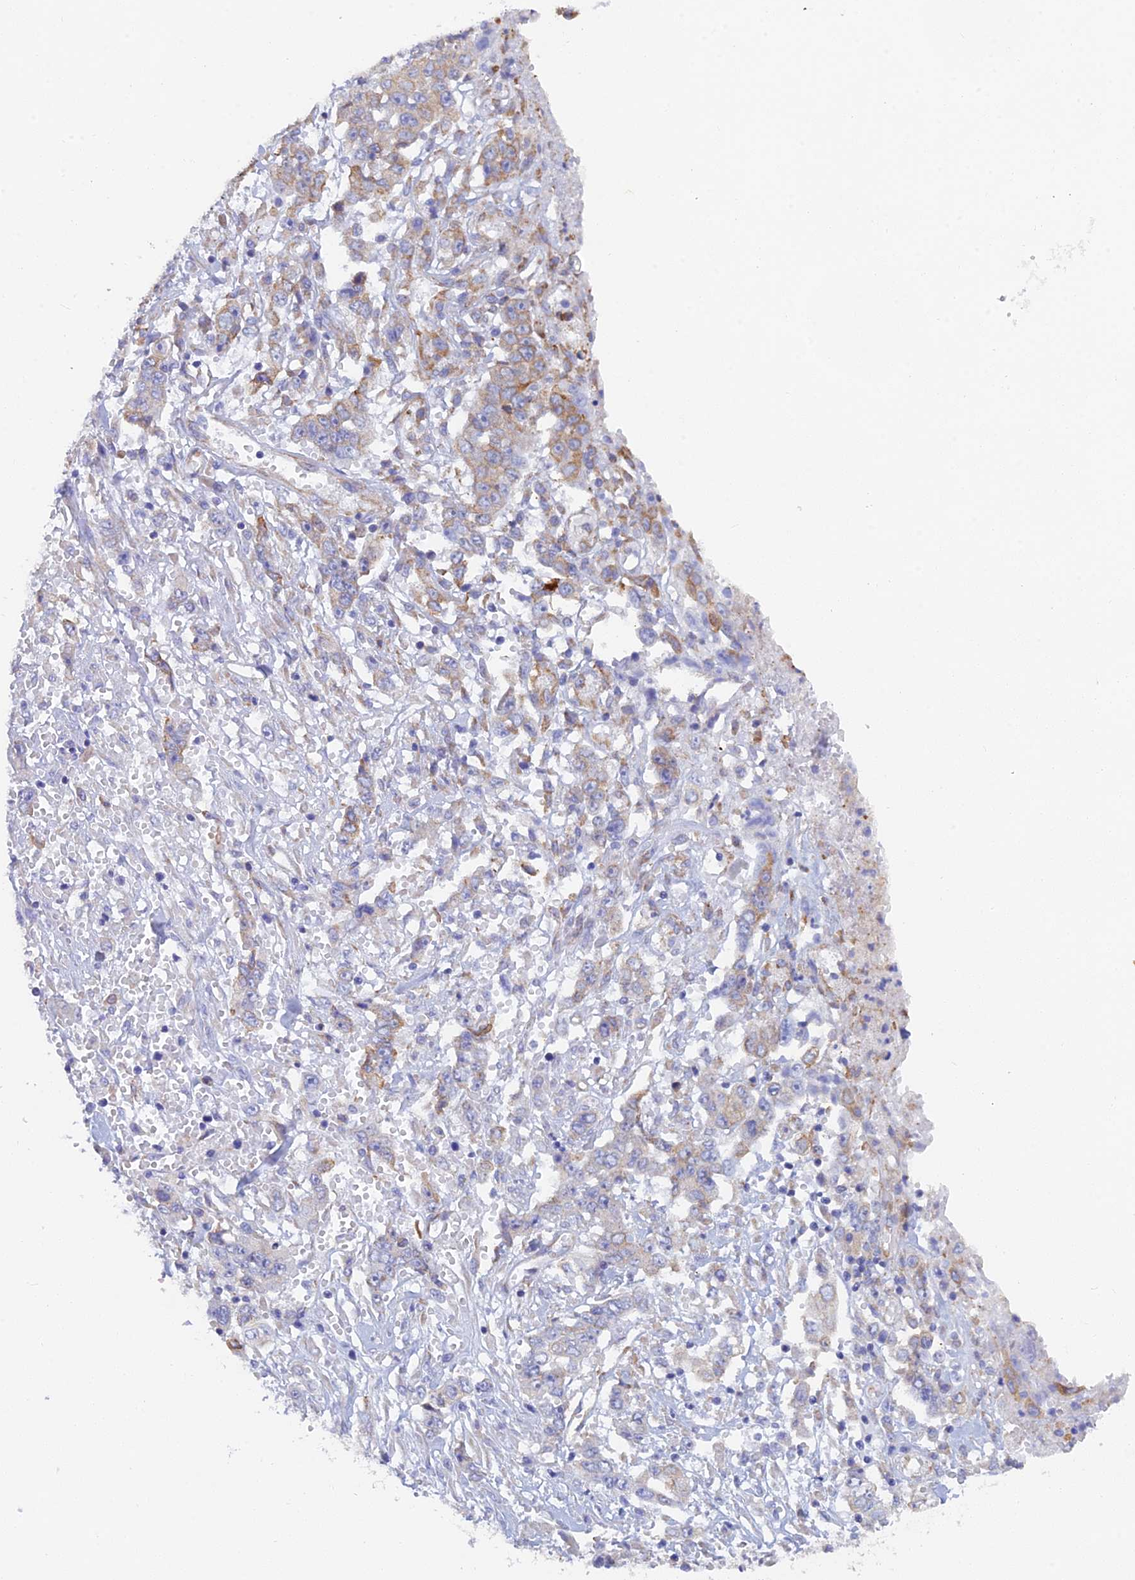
{"staining": {"intensity": "weak", "quantity": "25%-75%", "location": "cytoplasmic/membranous"}, "tissue": "stomach cancer", "cell_type": "Tumor cells", "image_type": "cancer", "snomed": [{"axis": "morphology", "description": "Adenocarcinoma, NOS"}, {"axis": "topography", "description": "Stomach, upper"}], "caption": "Stomach cancer (adenocarcinoma) stained for a protein demonstrates weak cytoplasmic/membranous positivity in tumor cells.", "gene": "WDR35", "patient": {"sex": "male", "age": 62}}